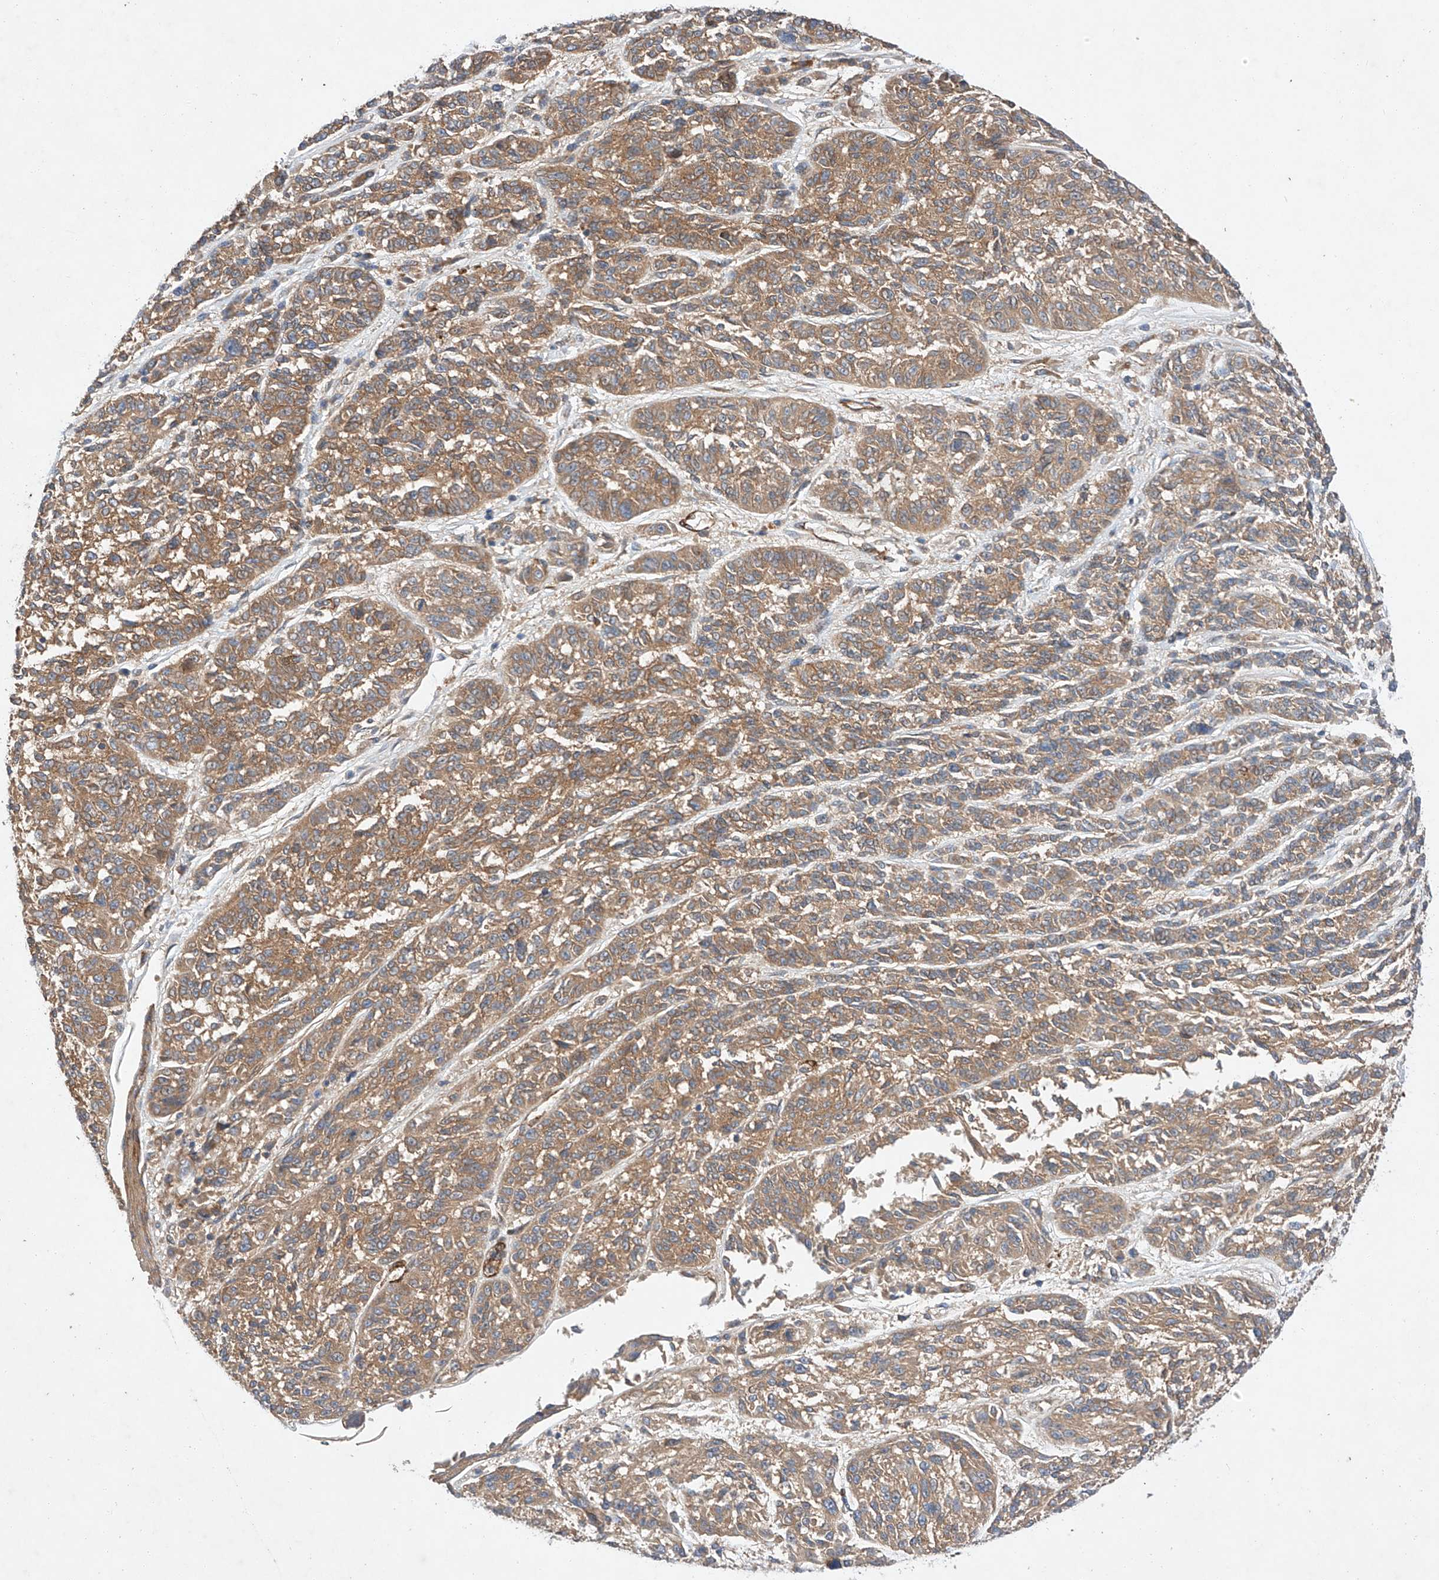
{"staining": {"intensity": "moderate", "quantity": ">75%", "location": "cytoplasmic/membranous"}, "tissue": "melanoma", "cell_type": "Tumor cells", "image_type": "cancer", "snomed": [{"axis": "morphology", "description": "Malignant melanoma, NOS"}, {"axis": "topography", "description": "Skin"}], "caption": "This is an image of IHC staining of melanoma, which shows moderate staining in the cytoplasmic/membranous of tumor cells.", "gene": "RAB23", "patient": {"sex": "male", "age": 53}}